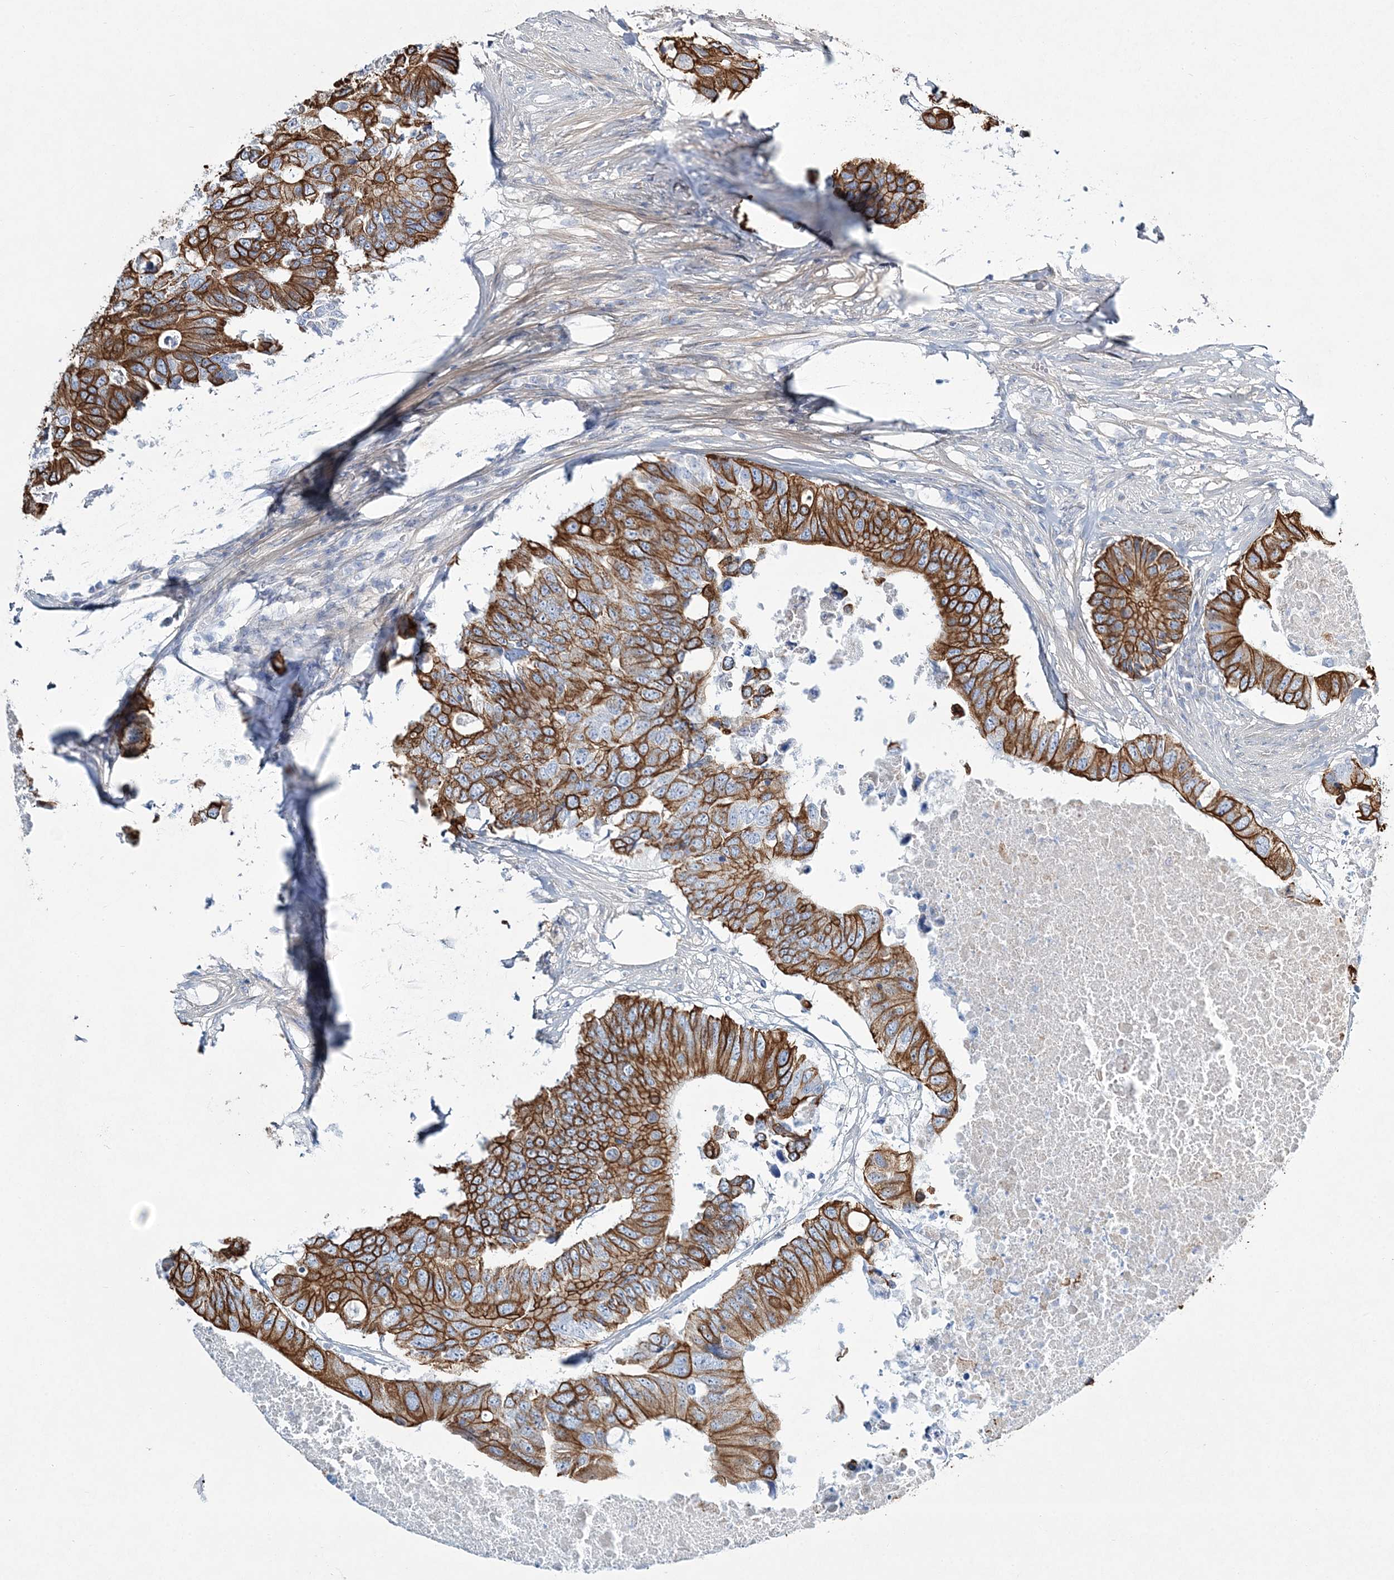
{"staining": {"intensity": "strong", "quantity": ">75%", "location": "cytoplasmic/membranous"}, "tissue": "colorectal cancer", "cell_type": "Tumor cells", "image_type": "cancer", "snomed": [{"axis": "morphology", "description": "Adenocarcinoma, NOS"}, {"axis": "topography", "description": "Colon"}], "caption": "Tumor cells reveal high levels of strong cytoplasmic/membranous staining in about >75% of cells in human adenocarcinoma (colorectal).", "gene": "ADGRL1", "patient": {"sex": "male", "age": 71}}